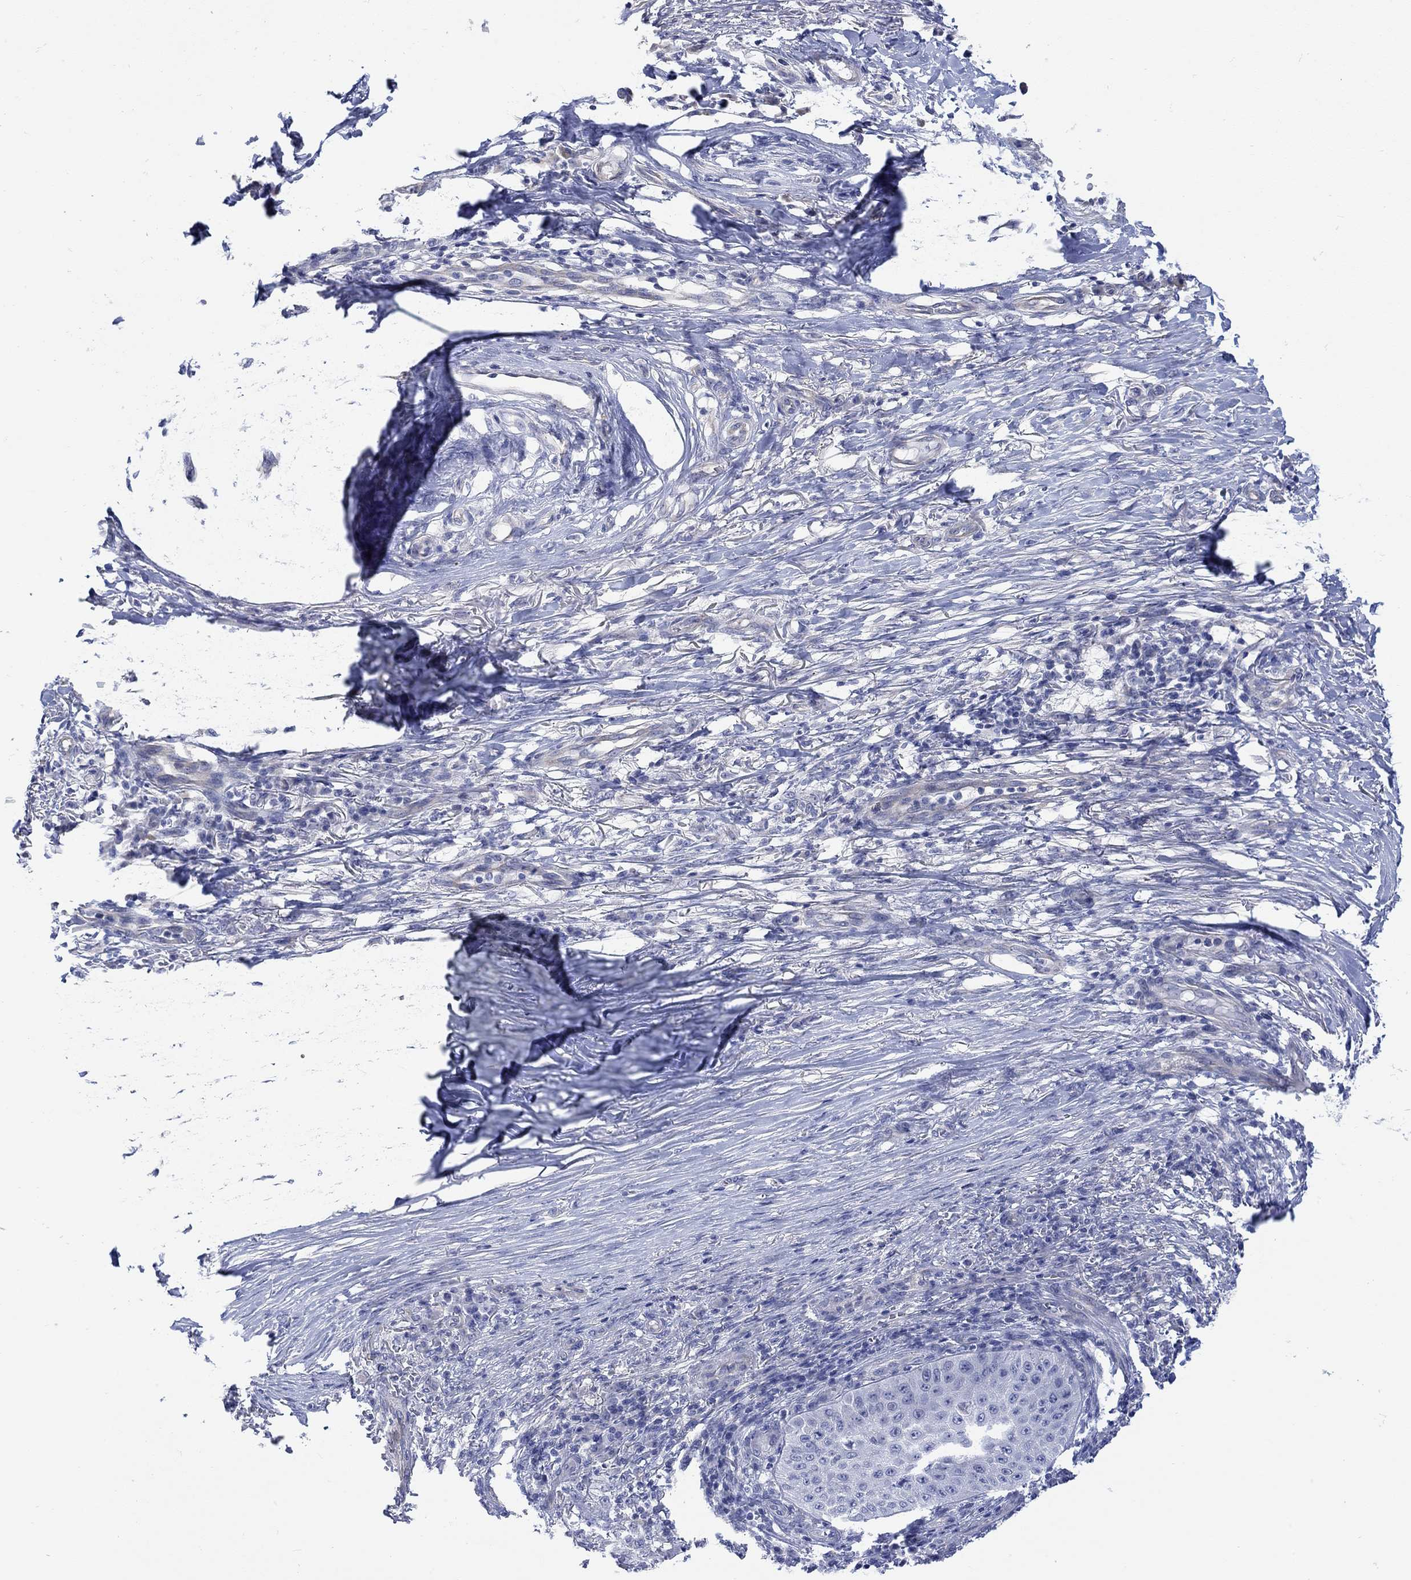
{"staining": {"intensity": "negative", "quantity": "none", "location": "none"}, "tissue": "skin cancer", "cell_type": "Tumor cells", "image_type": "cancer", "snomed": [{"axis": "morphology", "description": "Squamous cell carcinoma, NOS"}, {"axis": "topography", "description": "Skin"}], "caption": "Skin cancer (squamous cell carcinoma) was stained to show a protein in brown. There is no significant expression in tumor cells. The staining is performed using DAB brown chromogen with nuclei counter-stained in using hematoxylin.", "gene": "KRT222", "patient": {"sex": "male", "age": 70}}